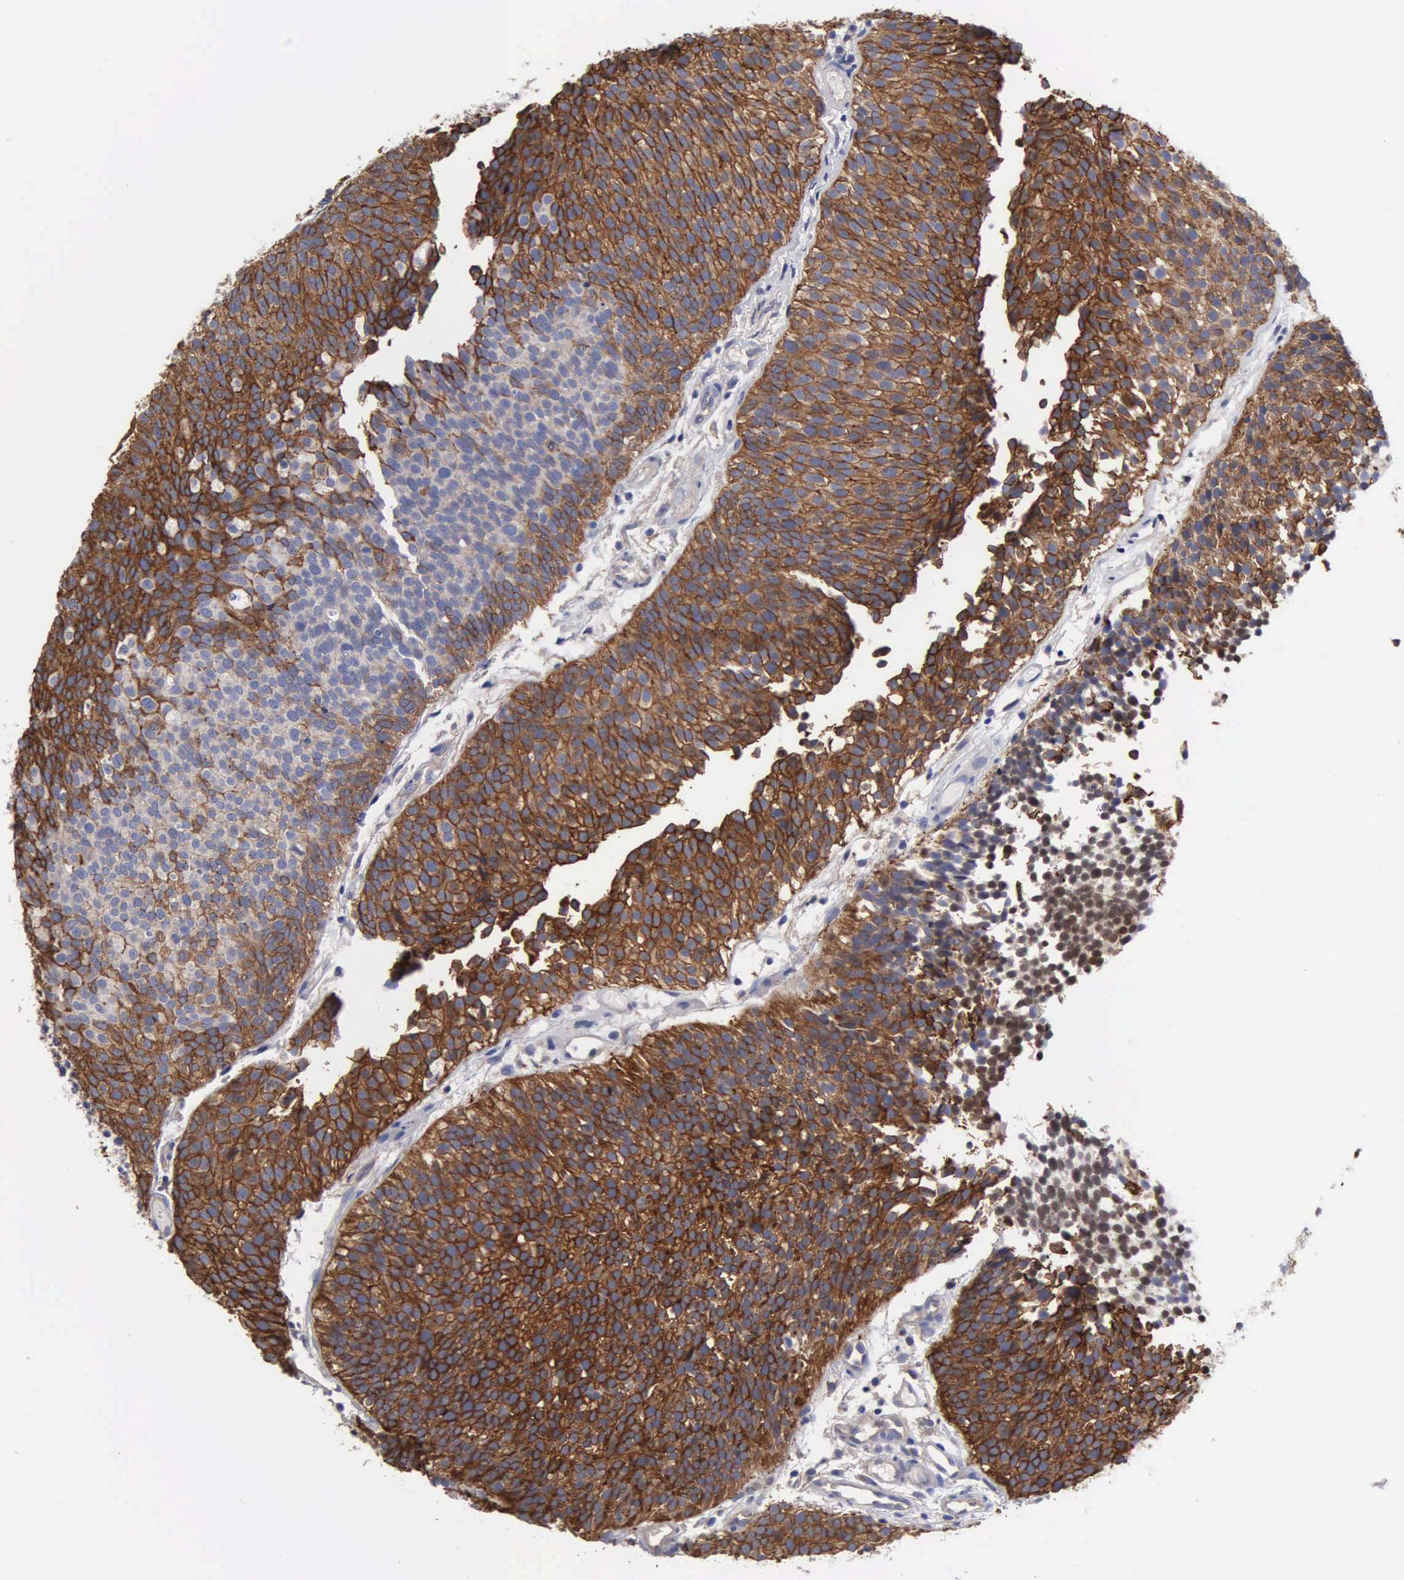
{"staining": {"intensity": "strong", "quantity": ">75%", "location": "cytoplasmic/membranous"}, "tissue": "urothelial cancer", "cell_type": "Tumor cells", "image_type": "cancer", "snomed": [{"axis": "morphology", "description": "Urothelial carcinoma, Low grade"}, {"axis": "topography", "description": "Urinary bladder"}], "caption": "IHC of urothelial cancer demonstrates high levels of strong cytoplasmic/membranous staining in about >75% of tumor cells.", "gene": "RDX", "patient": {"sex": "male", "age": 85}}